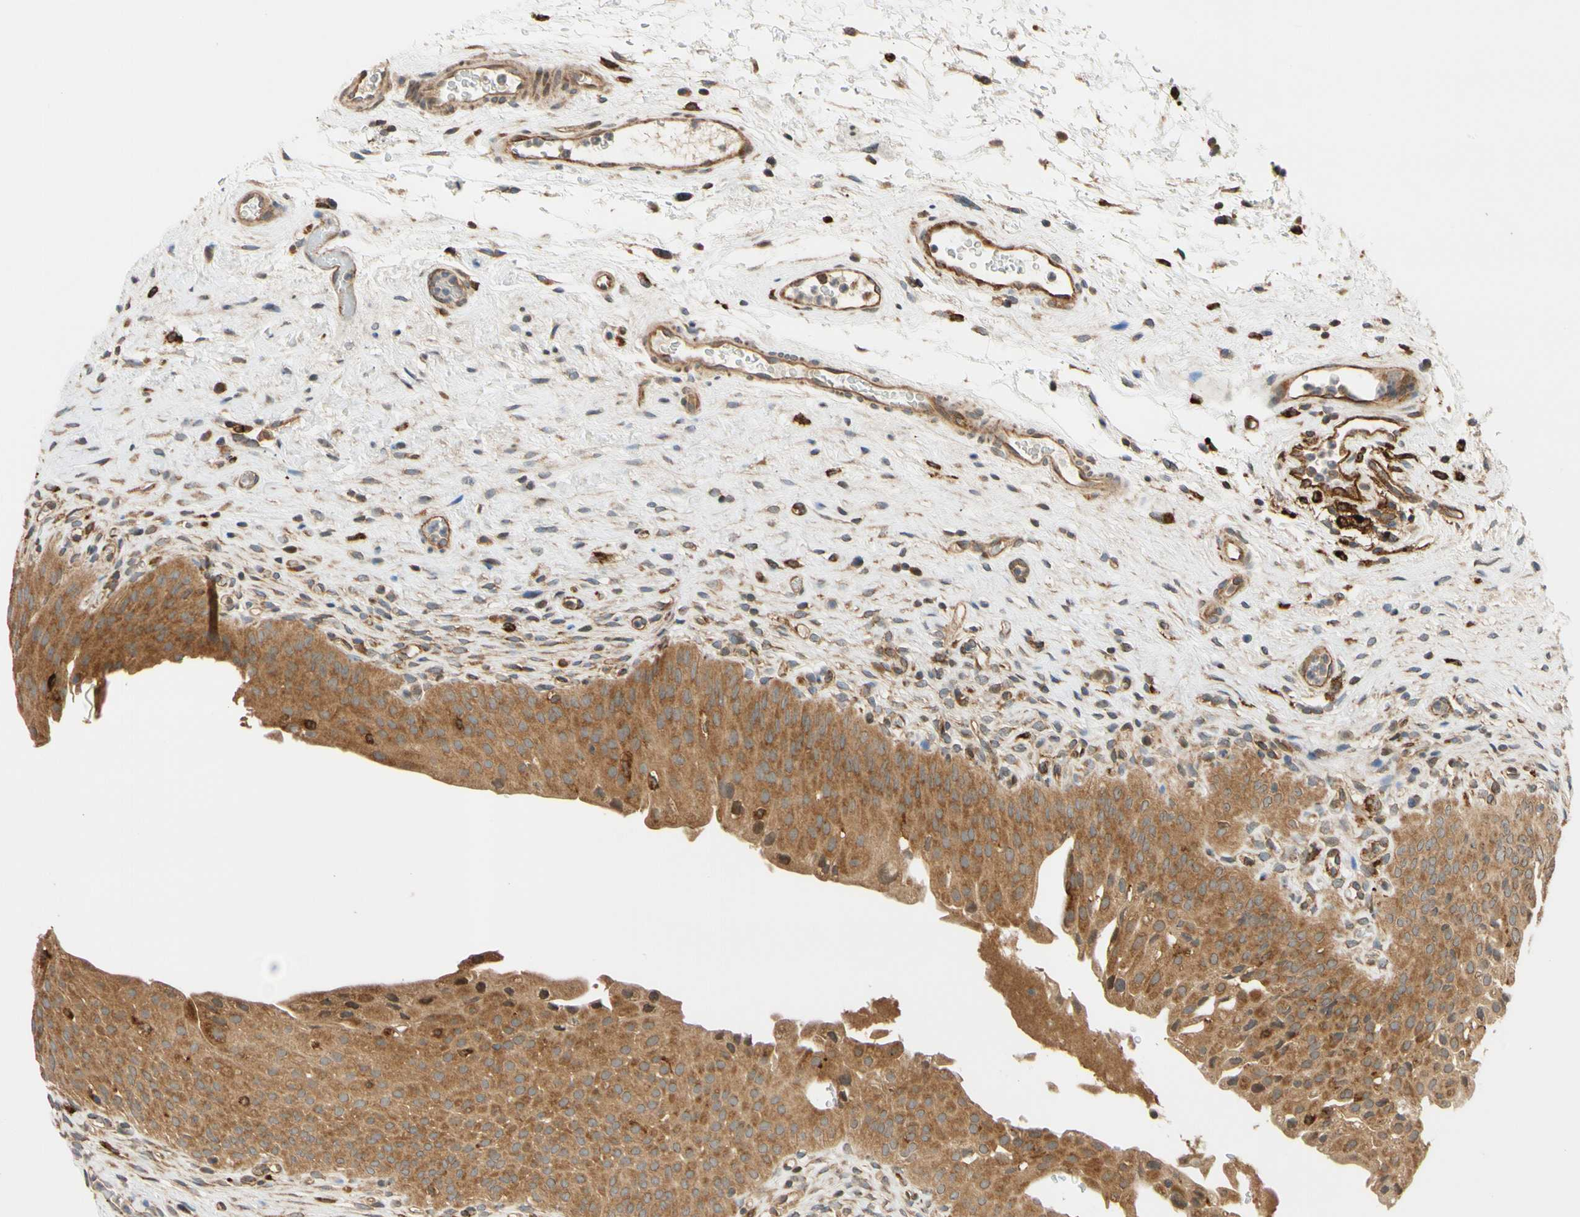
{"staining": {"intensity": "moderate", "quantity": ">75%", "location": "cytoplasmic/membranous"}, "tissue": "urinary bladder", "cell_type": "Urothelial cells", "image_type": "normal", "snomed": [{"axis": "morphology", "description": "Normal tissue, NOS"}, {"axis": "morphology", "description": "Urothelial carcinoma, High grade"}, {"axis": "topography", "description": "Urinary bladder"}], "caption": "A histopathology image of urinary bladder stained for a protein exhibits moderate cytoplasmic/membranous brown staining in urothelial cells. The protein of interest is stained brown, and the nuclei are stained in blue (DAB IHC with brightfield microscopy, high magnification).", "gene": "ANKHD1", "patient": {"sex": "male", "age": 46}}